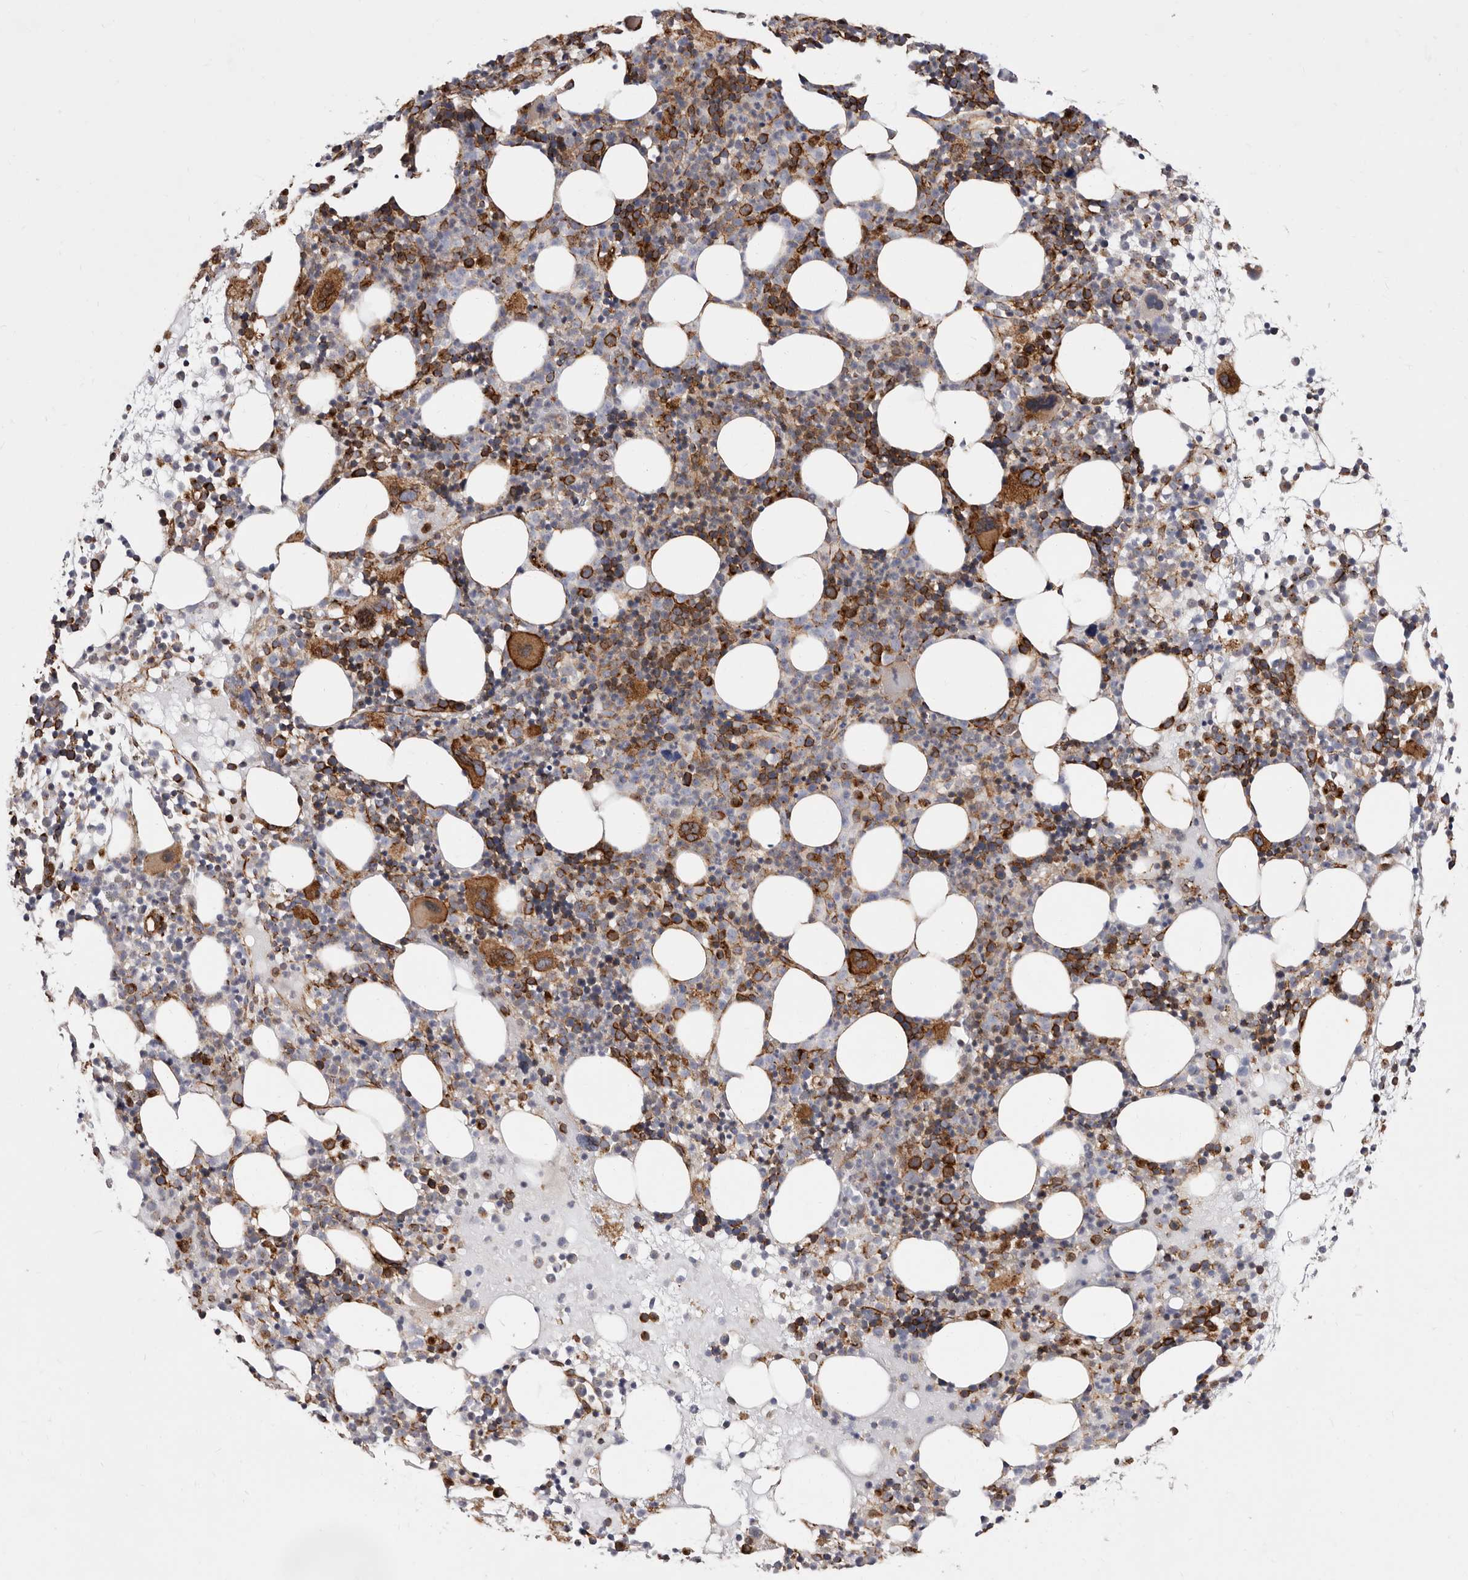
{"staining": {"intensity": "strong", "quantity": "25%-75%", "location": "cytoplasmic/membranous"}, "tissue": "bone marrow", "cell_type": "Hematopoietic cells", "image_type": "normal", "snomed": [{"axis": "morphology", "description": "Normal tissue, NOS"}, {"axis": "topography", "description": "Bone marrow"}], "caption": "Immunohistochemistry (IHC) micrograph of unremarkable bone marrow stained for a protein (brown), which reveals high levels of strong cytoplasmic/membranous staining in approximately 25%-75% of hematopoietic cells.", "gene": "TIMM17B", "patient": {"sex": "female", "age": 57}}